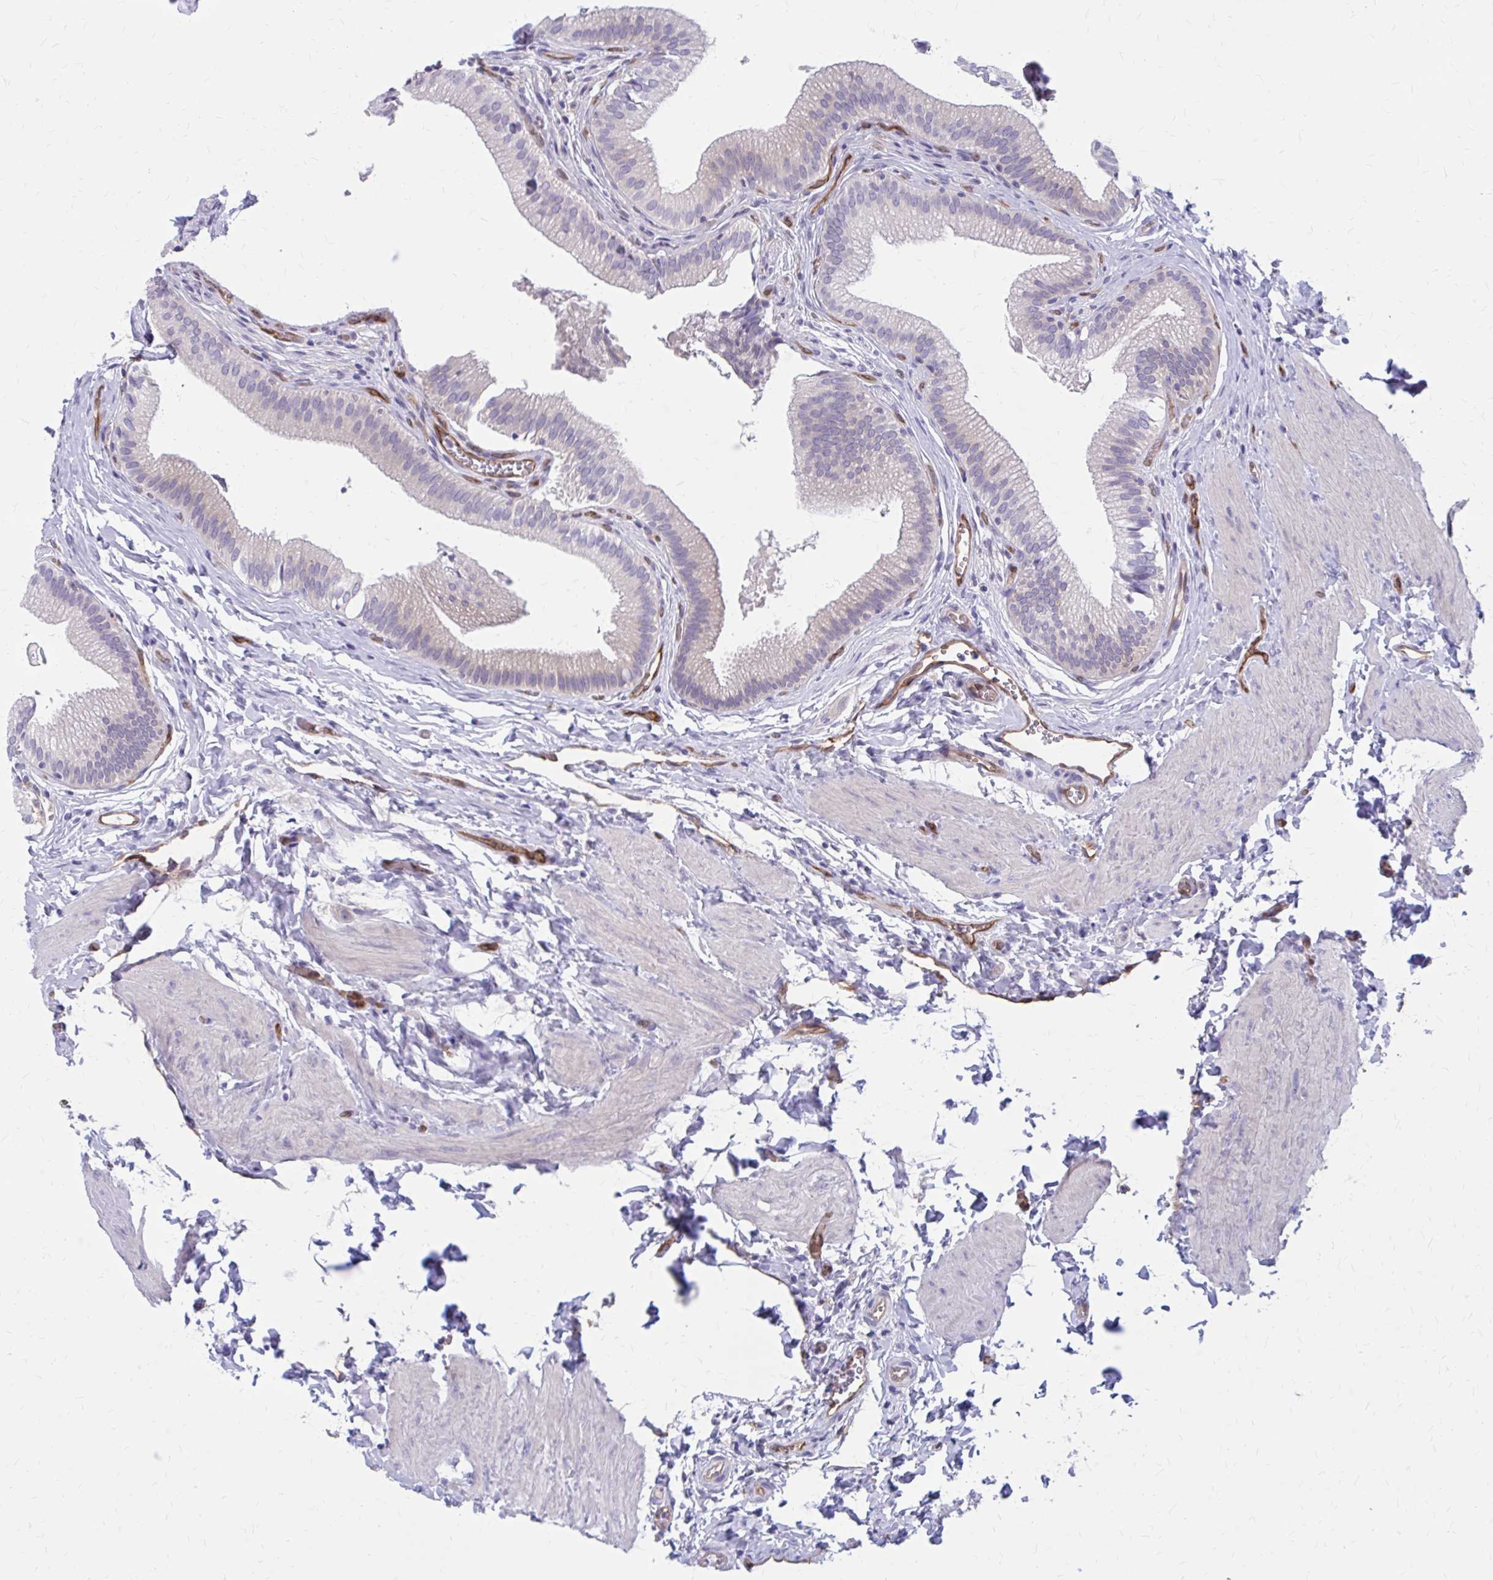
{"staining": {"intensity": "negative", "quantity": "none", "location": "none"}, "tissue": "gallbladder", "cell_type": "Glandular cells", "image_type": "normal", "snomed": [{"axis": "morphology", "description": "Normal tissue, NOS"}, {"axis": "topography", "description": "Gallbladder"}, {"axis": "topography", "description": "Peripheral nerve tissue"}], "caption": "DAB (3,3'-diaminobenzidine) immunohistochemical staining of normal human gallbladder exhibits no significant staining in glandular cells. (Immunohistochemistry, brightfield microscopy, high magnification).", "gene": "CLIC2", "patient": {"sex": "male", "age": 17}}